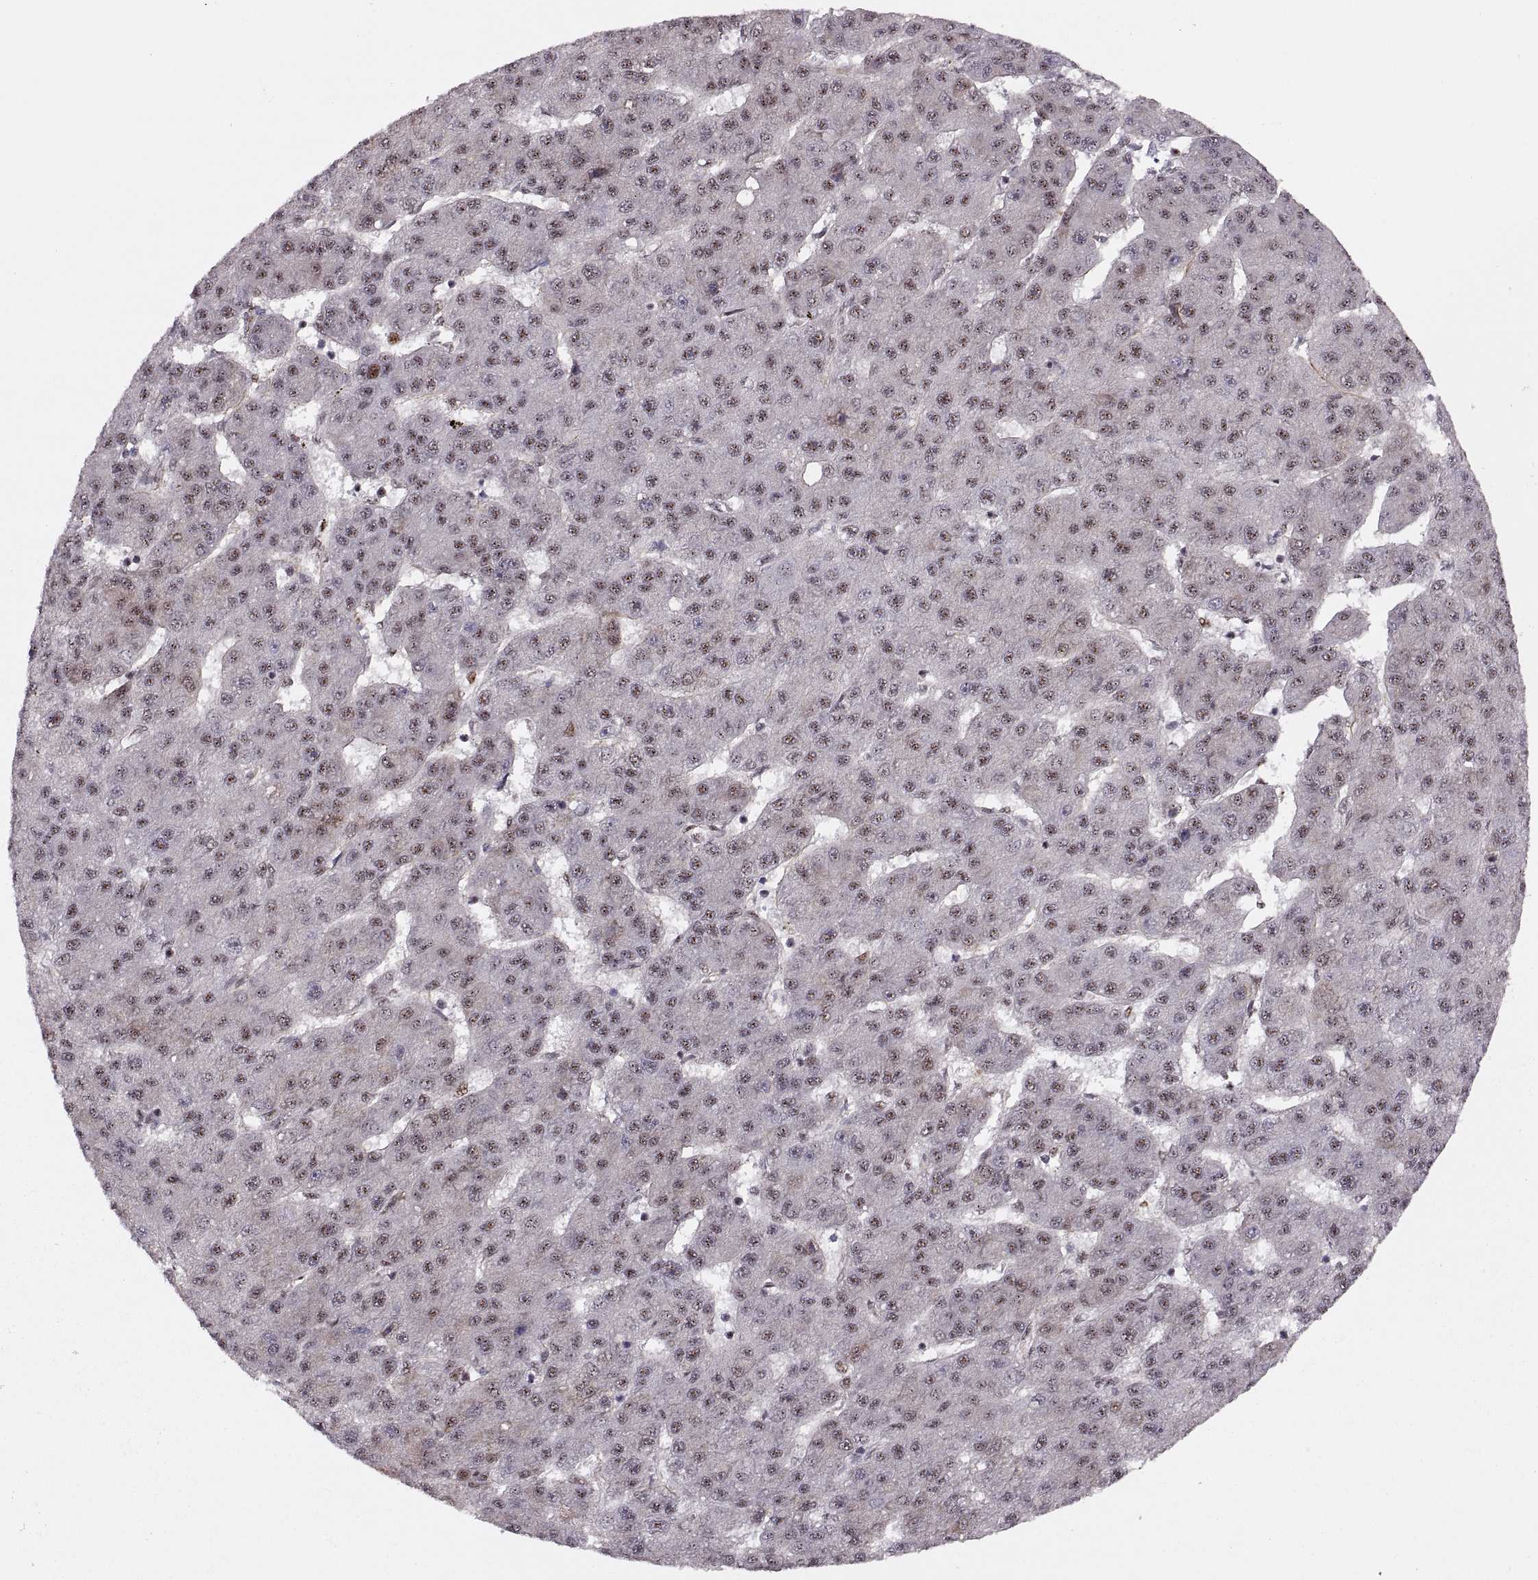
{"staining": {"intensity": "moderate", "quantity": "25%-75%", "location": "nuclear"}, "tissue": "liver cancer", "cell_type": "Tumor cells", "image_type": "cancer", "snomed": [{"axis": "morphology", "description": "Carcinoma, Hepatocellular, NOS"}, {"axis": "topography", "description": "Liver"}], "caption": "Liver cancer (hepatocellular carcinoma) stained with IHC shows moderate nuclear expression in about 25%-75% of tumor cells. The staining was performed using DAB, with brown indicating positive protein expression. Nuclei are stained blue with hematoxylin.", "gene": "ZCCHC17", "patient": {"sex": "male", "age": 67}}